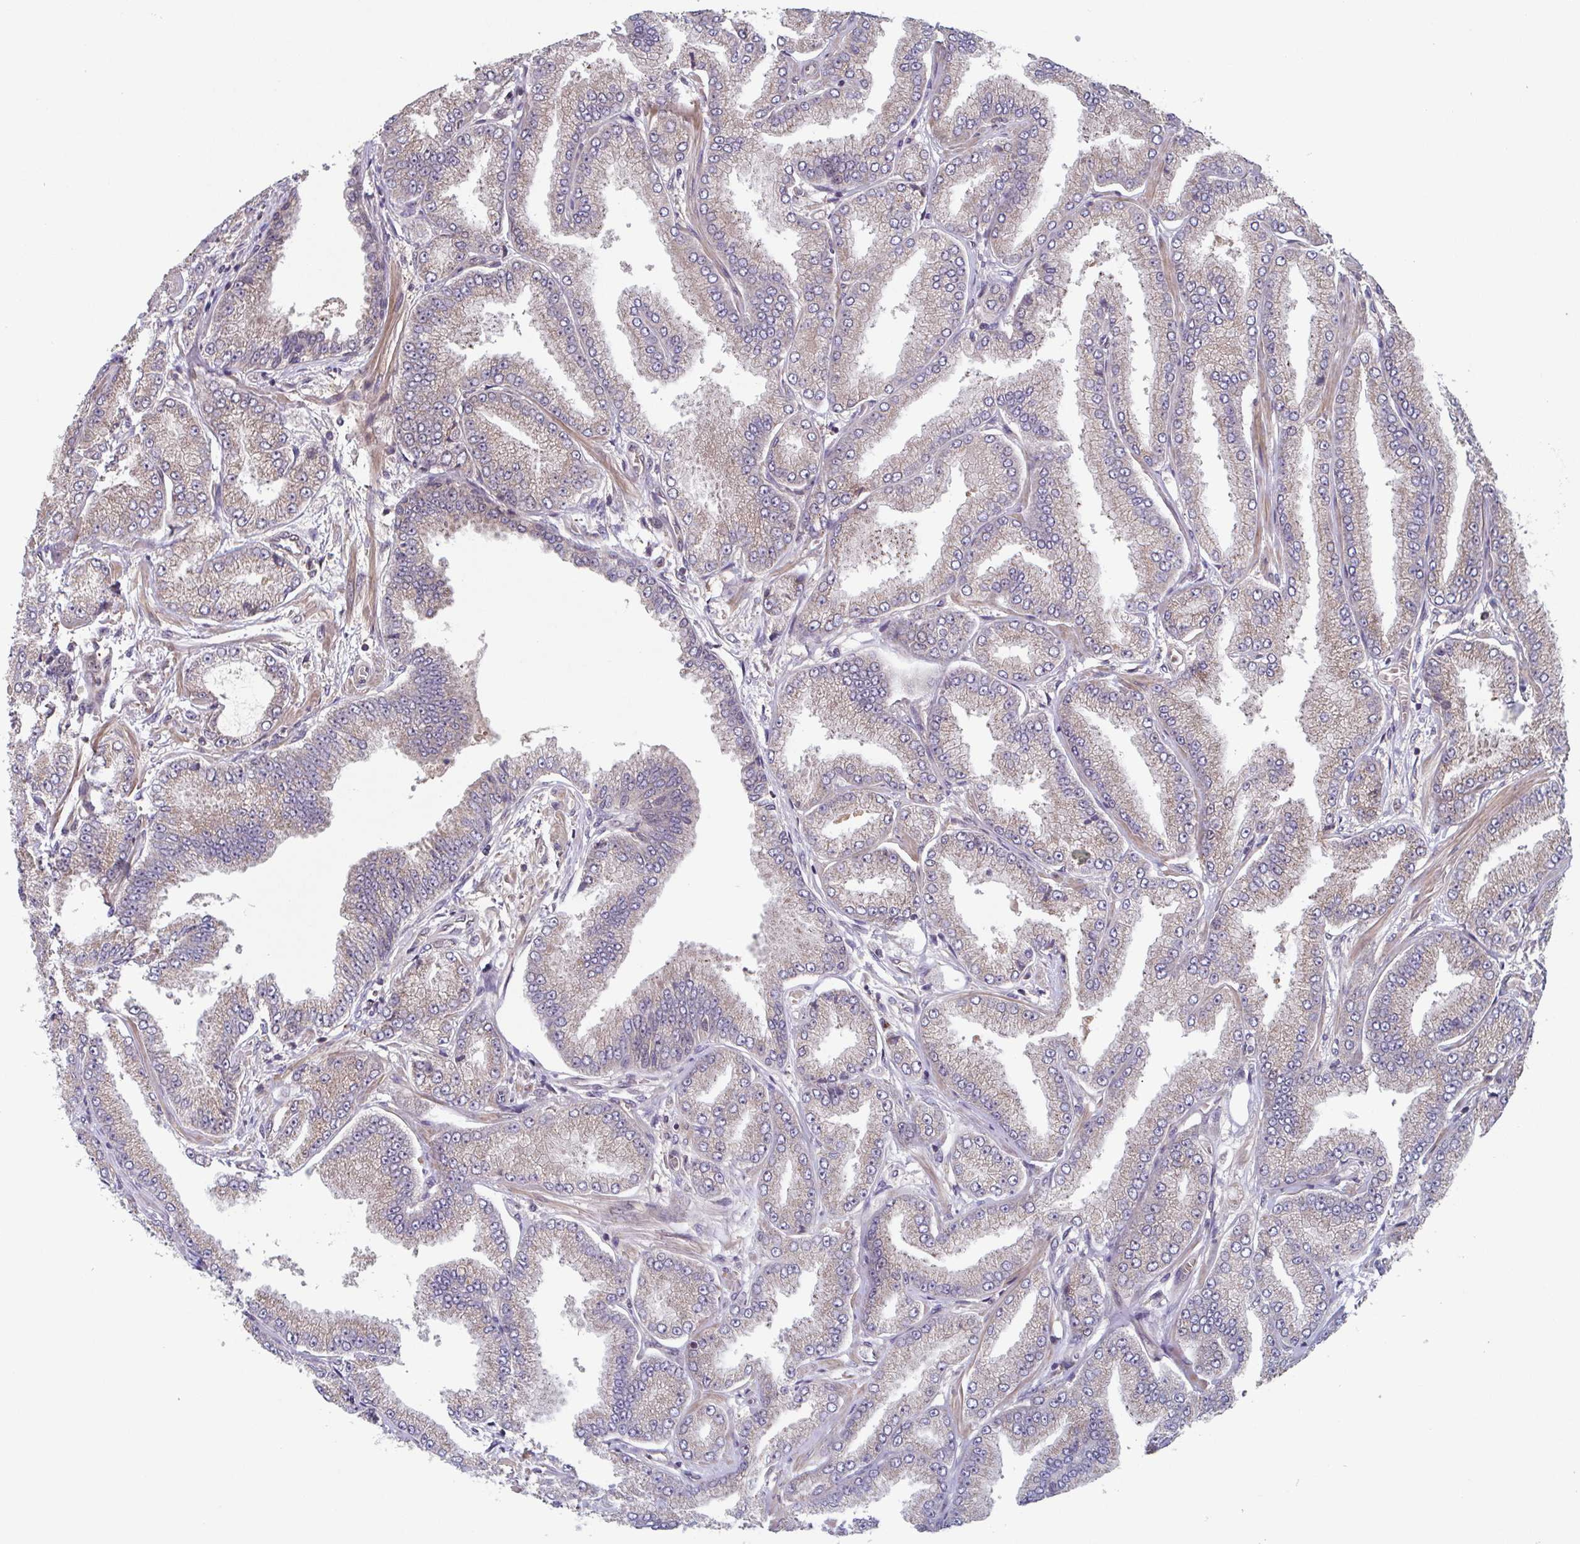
{"staining": {"intensity": "weak", "quantity": "<25%", "location": "cytoplasmic/membranous"}, "tissue": "prostate cancer", "cell_type": "Tumor cells", "image_type": "cancer", "snomed": [{"axis": "morphology", "description": "Adenocarcinoma, Low grade"}, {"axis": "topography", "description": "Prostate"}], "caption": "Immunohistochemistry photomicrograph of human prostate adenocarcinoma (low-grade) stained for a protein (brown), which demonstrates no positivity in tumor cells.", "gene": "COPB1", "patient": {"sex": "male", "age": 55}}